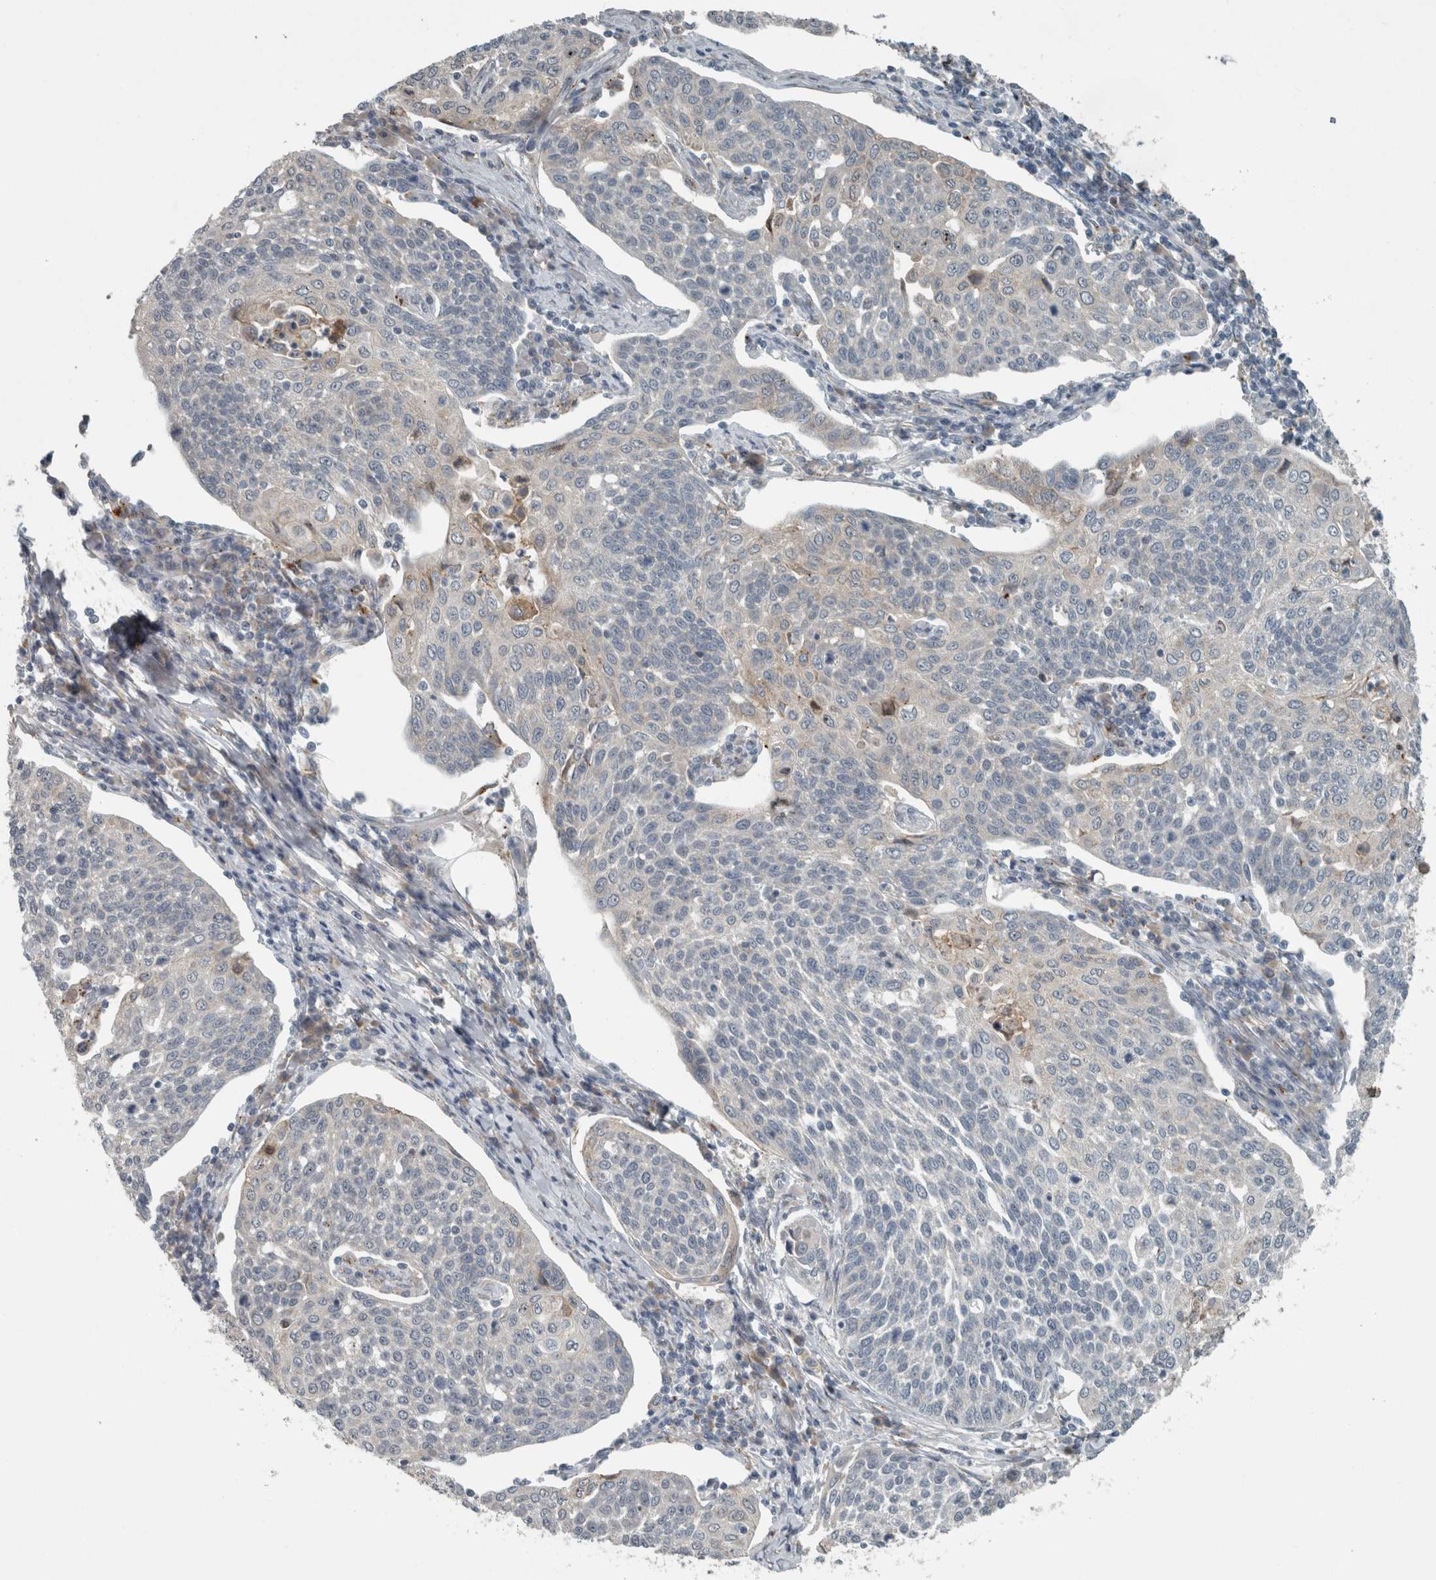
{"staining": {"intensity": "negative", "quantity": "none", "location": "none"}, "tissue": "cervical cancer", "cell_type": "Tumor cells", "image_type": "cancer", "snomed": [{"axis": "morphology", "description": "Squamous cell carcinoma, NOS"}, {"axis": "topography", "description": "Cervix"}], "caption": "Protein analysis of squamous cell carcinoma (cervical) exhibits no significant positivity in tumor cells.", "gene": "KIF1C", "patient": {"sex": "female", "age": 34}}